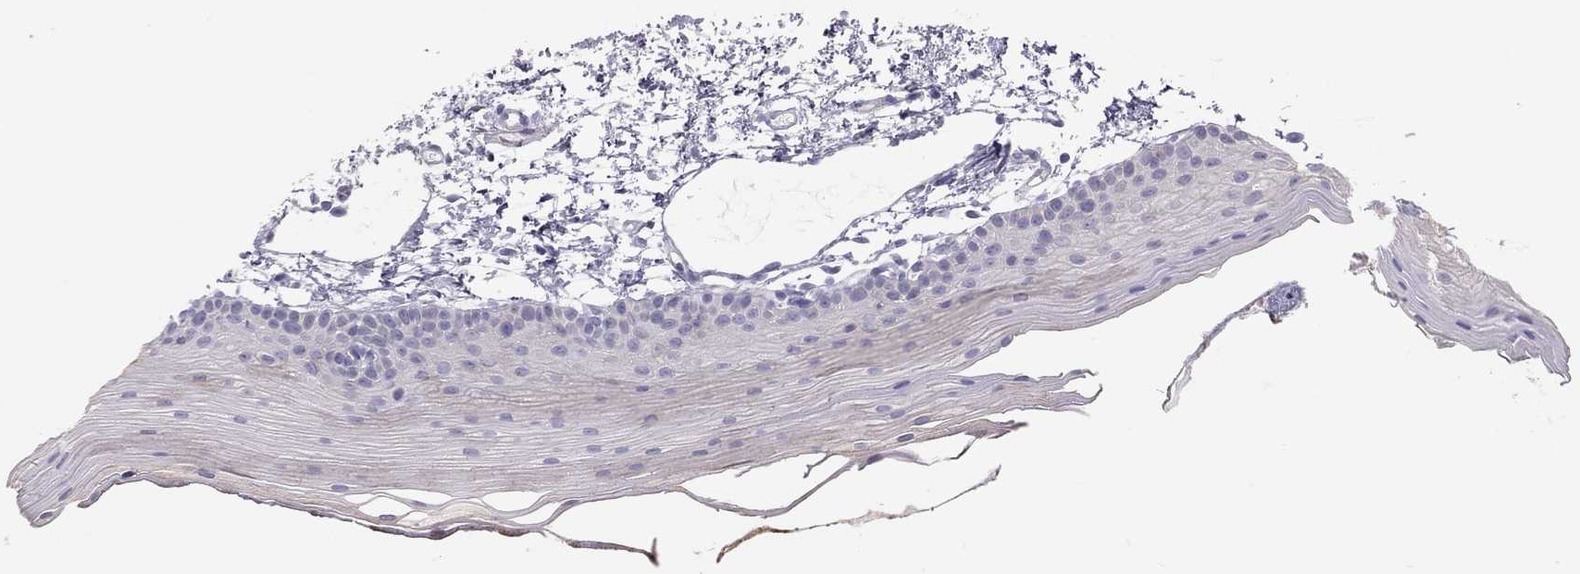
{"staining": {"intensity": "negative", "quantity": "none", "location": "none"}, "tissue": "oral mucosa", "cell_type": "Squamous epithelial cells", "image_type": "normal", "snomed": [{"axis": "morphology", "description": "Normal tissue, NOS"}, {"axis": "topography", "description": "Oral tissue"}], "caption": "High power microscopy histopathology image of an immunohistochemistry (IHC) image of unremarkable oral mucosa, revealing no significant positivity in squamous epithelial cells.", "gene": "TDRD6", "patient": {"sex": "female", "age": 57}}